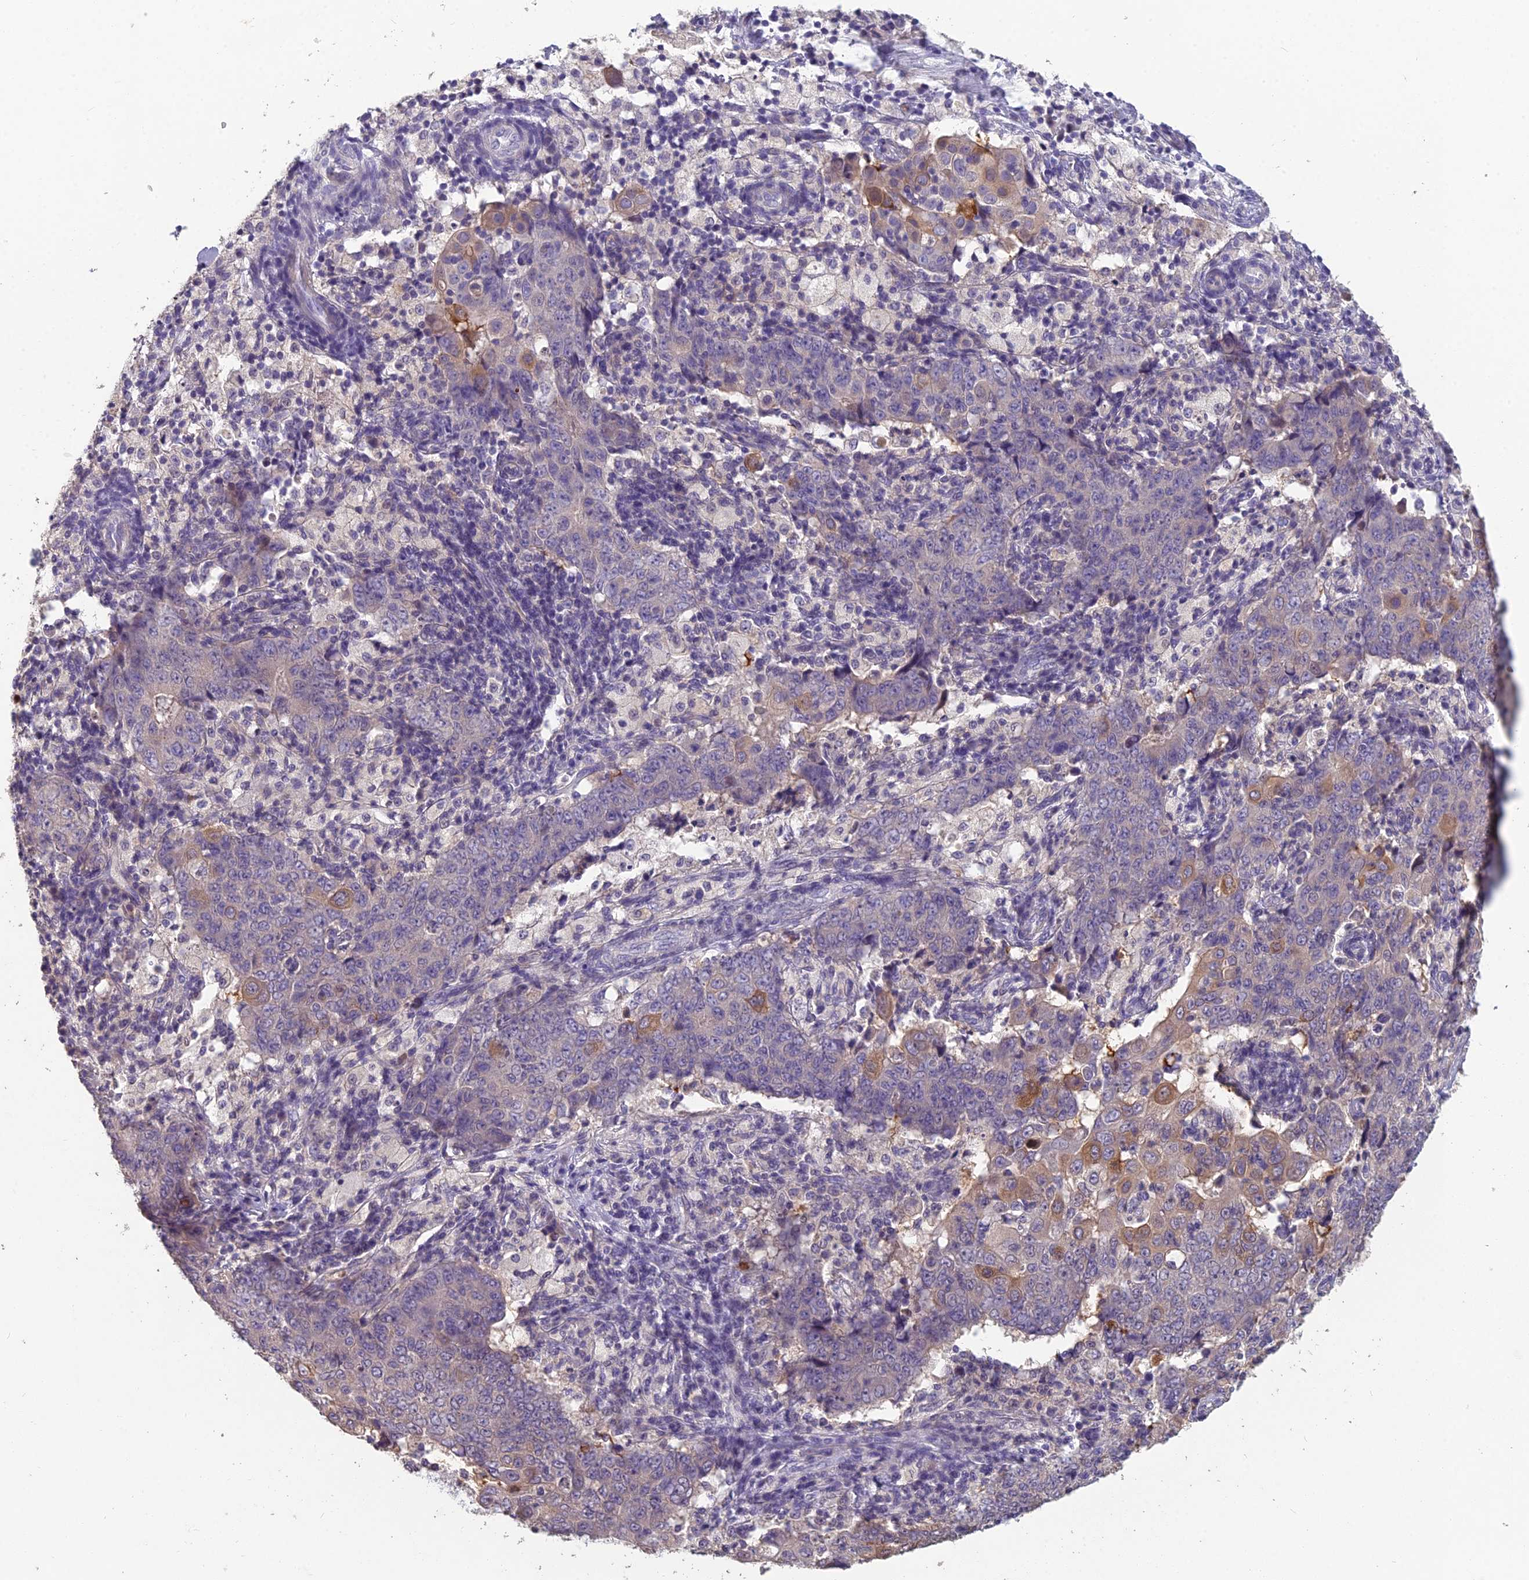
{"staining": {"intensity": "moderate", "quantity": "<25%", "location": "cytoplasmic/membranous"}, "tissue": "ovarian cancer", "cell_type": "Tumor cells", "image_type": "cancer", "snomed": [{"axis": "morphology", "description": "Carcinoma, endometroid"}, {"axis": "topography", "description": "Ovary"}], "caption": "Protein staining demonstrates moderate cytoplasmic/membranous expression in approximately <25% of tumor cells in ovarian cancer (endometroid carcinoma).", "gene": "CEACAM16", "patient": {"sex": "female", "age": 42}}